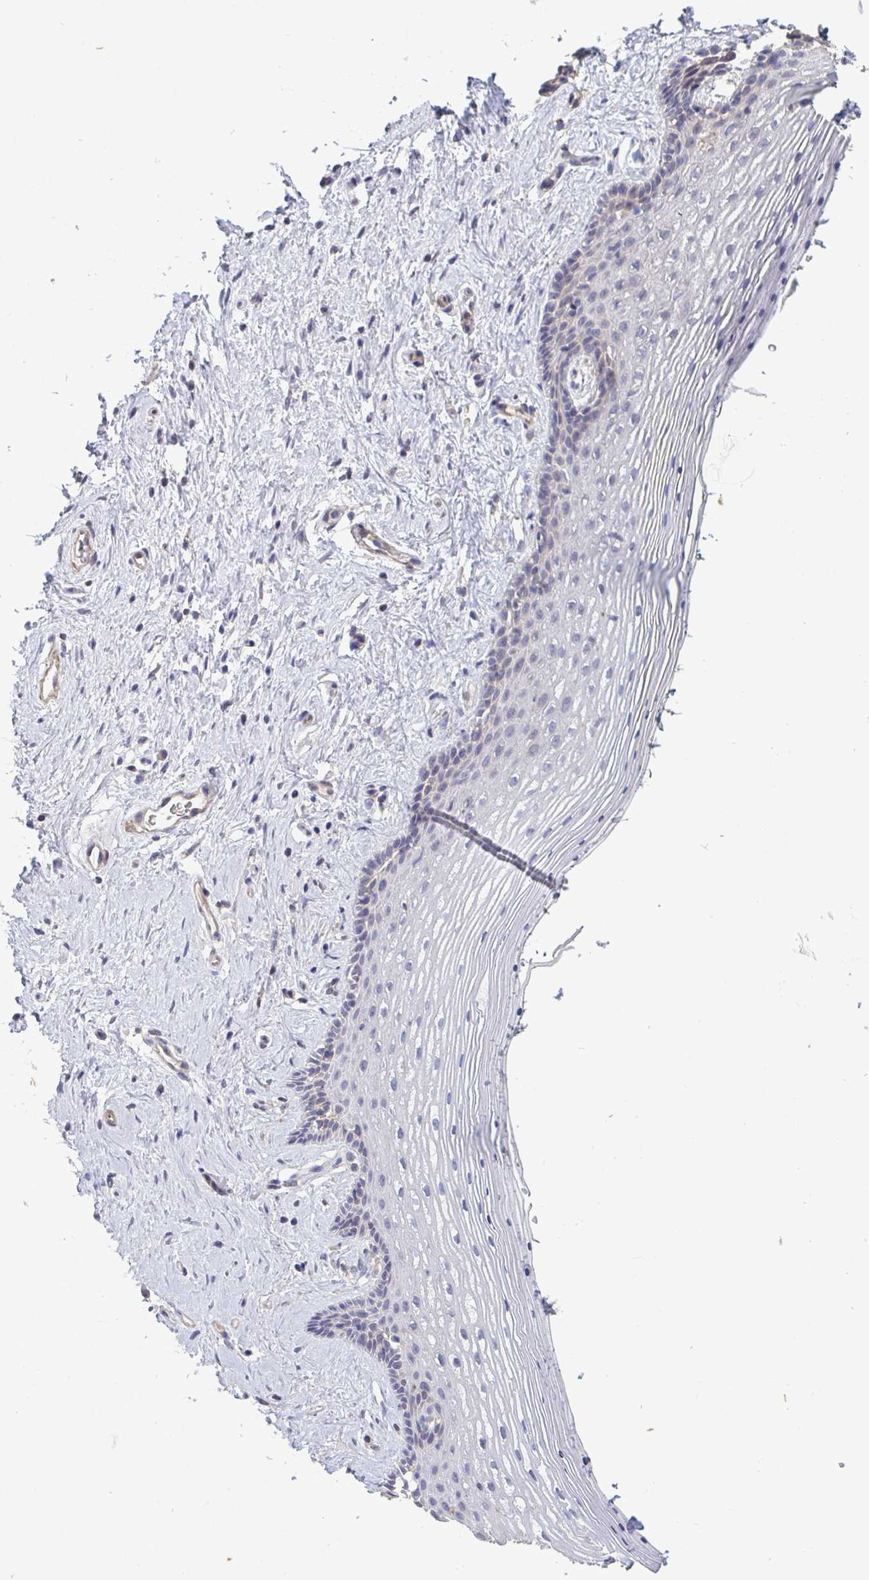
{"staining": {"intensity": "negative", "quantity": "none", "location": "none"}, "tissue": "vagina", "cell_type": "Squamous epithelial cells", "image_type": "normal", "snomed": [{"axis": "morphology", "description": "Normal tissue, NOS"}, {"axis": "topography", "description": "Vagina"}], "caption": "This is a image of immunohistochemistry staining of normal vagina, which shows no positivity in squamous epithelial cells. The staining was performed using DAB (3,3'-diaminobenzidine) to visualize the protein expression in brown, while the nuclei were stained in blue with hematoxylin (Magnification: 20x).", "gene": "ISCU", "patient": {"sex": "female", "age": 42}}